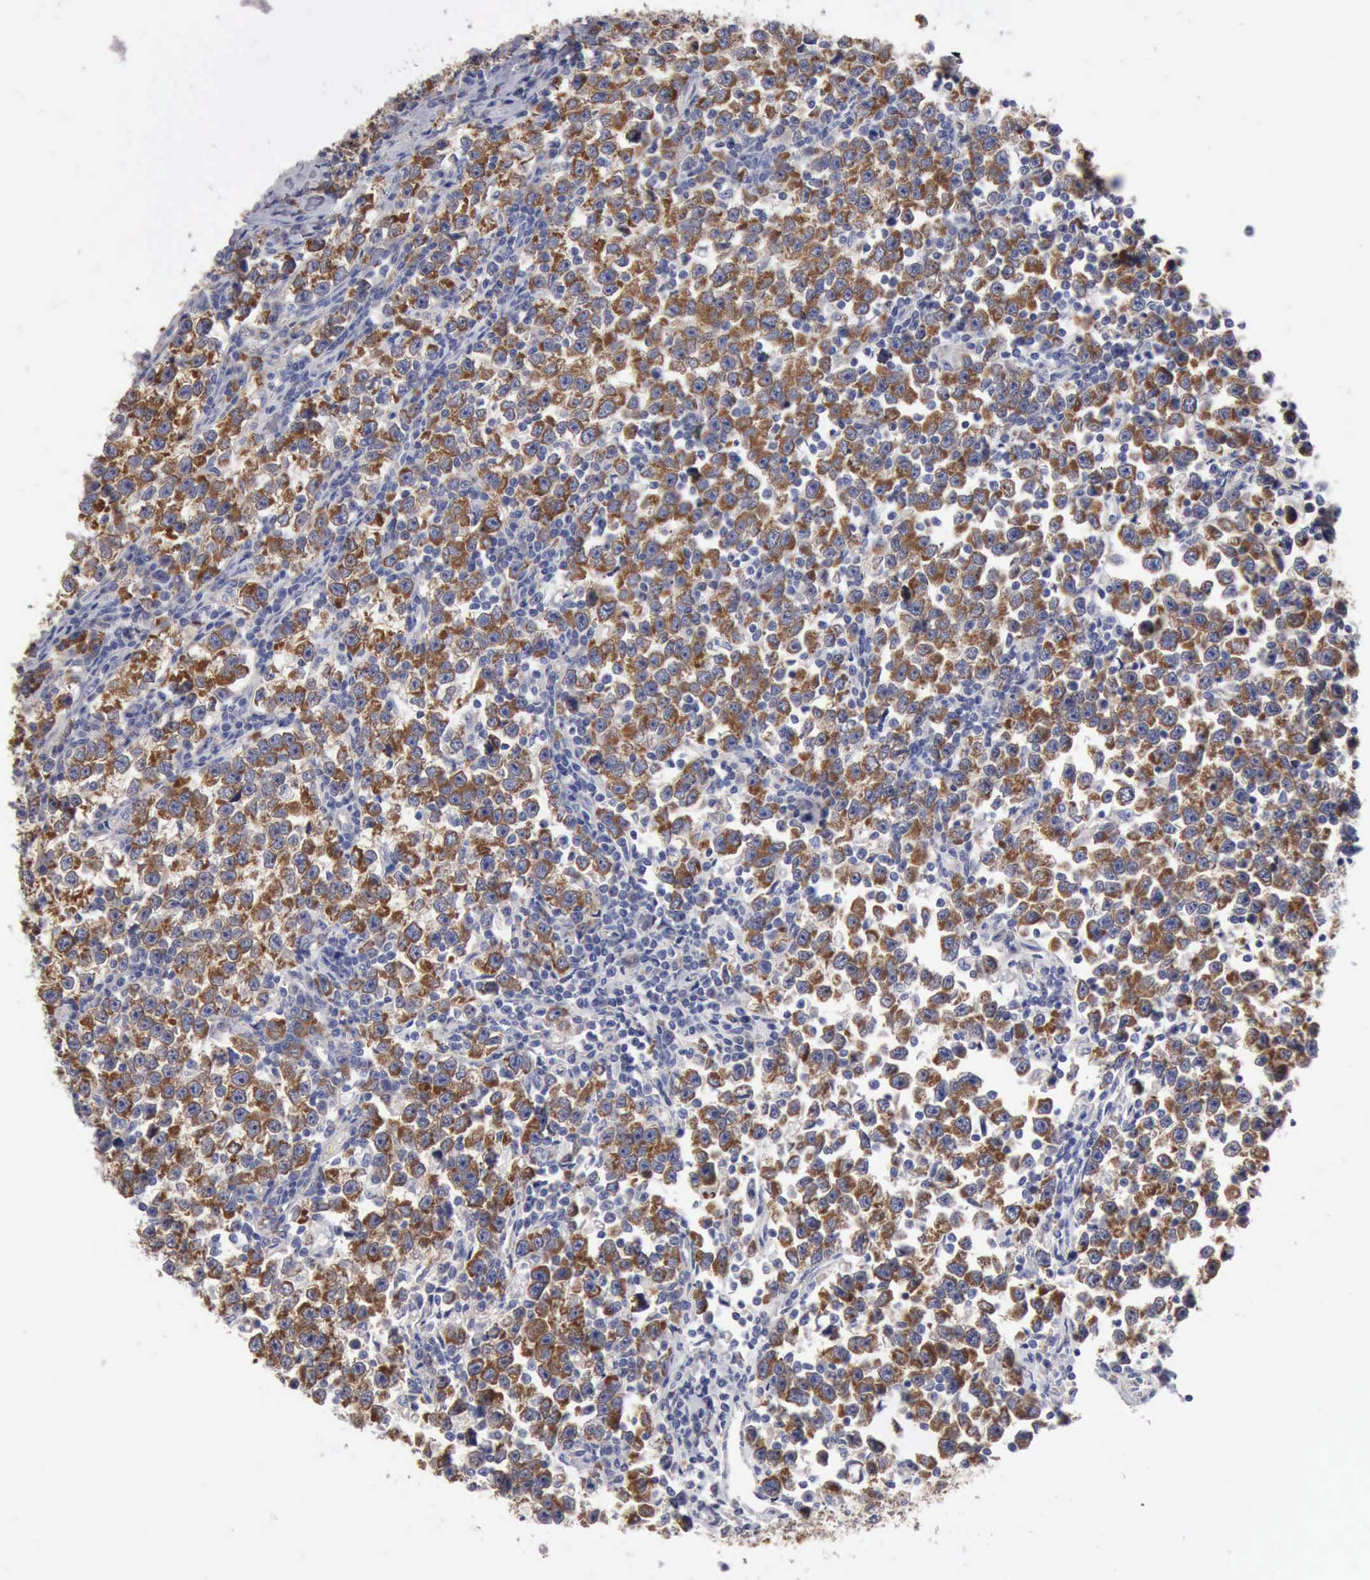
{"staining": {"intensity": "strong", "quantity": ">75%", "location": "cytoplasmic/membranous"}, "tissue": "testis cancer", "cell_type": "Tumor cells", "image_type": "cancer", "snomed": [{"axis": "morphology", "description": "Seminoma, NOS"}, {"axis": "topography", "description": "Testis"}], "caption": "This photomicrograph reveals immunohistochemistry staining of testis seminoma, with high strong cytoplasmic/membranous positivity in about >75% of tumor cells.", "gene": "TXLNG", "patient": {"sex": "male", "age": 43}}